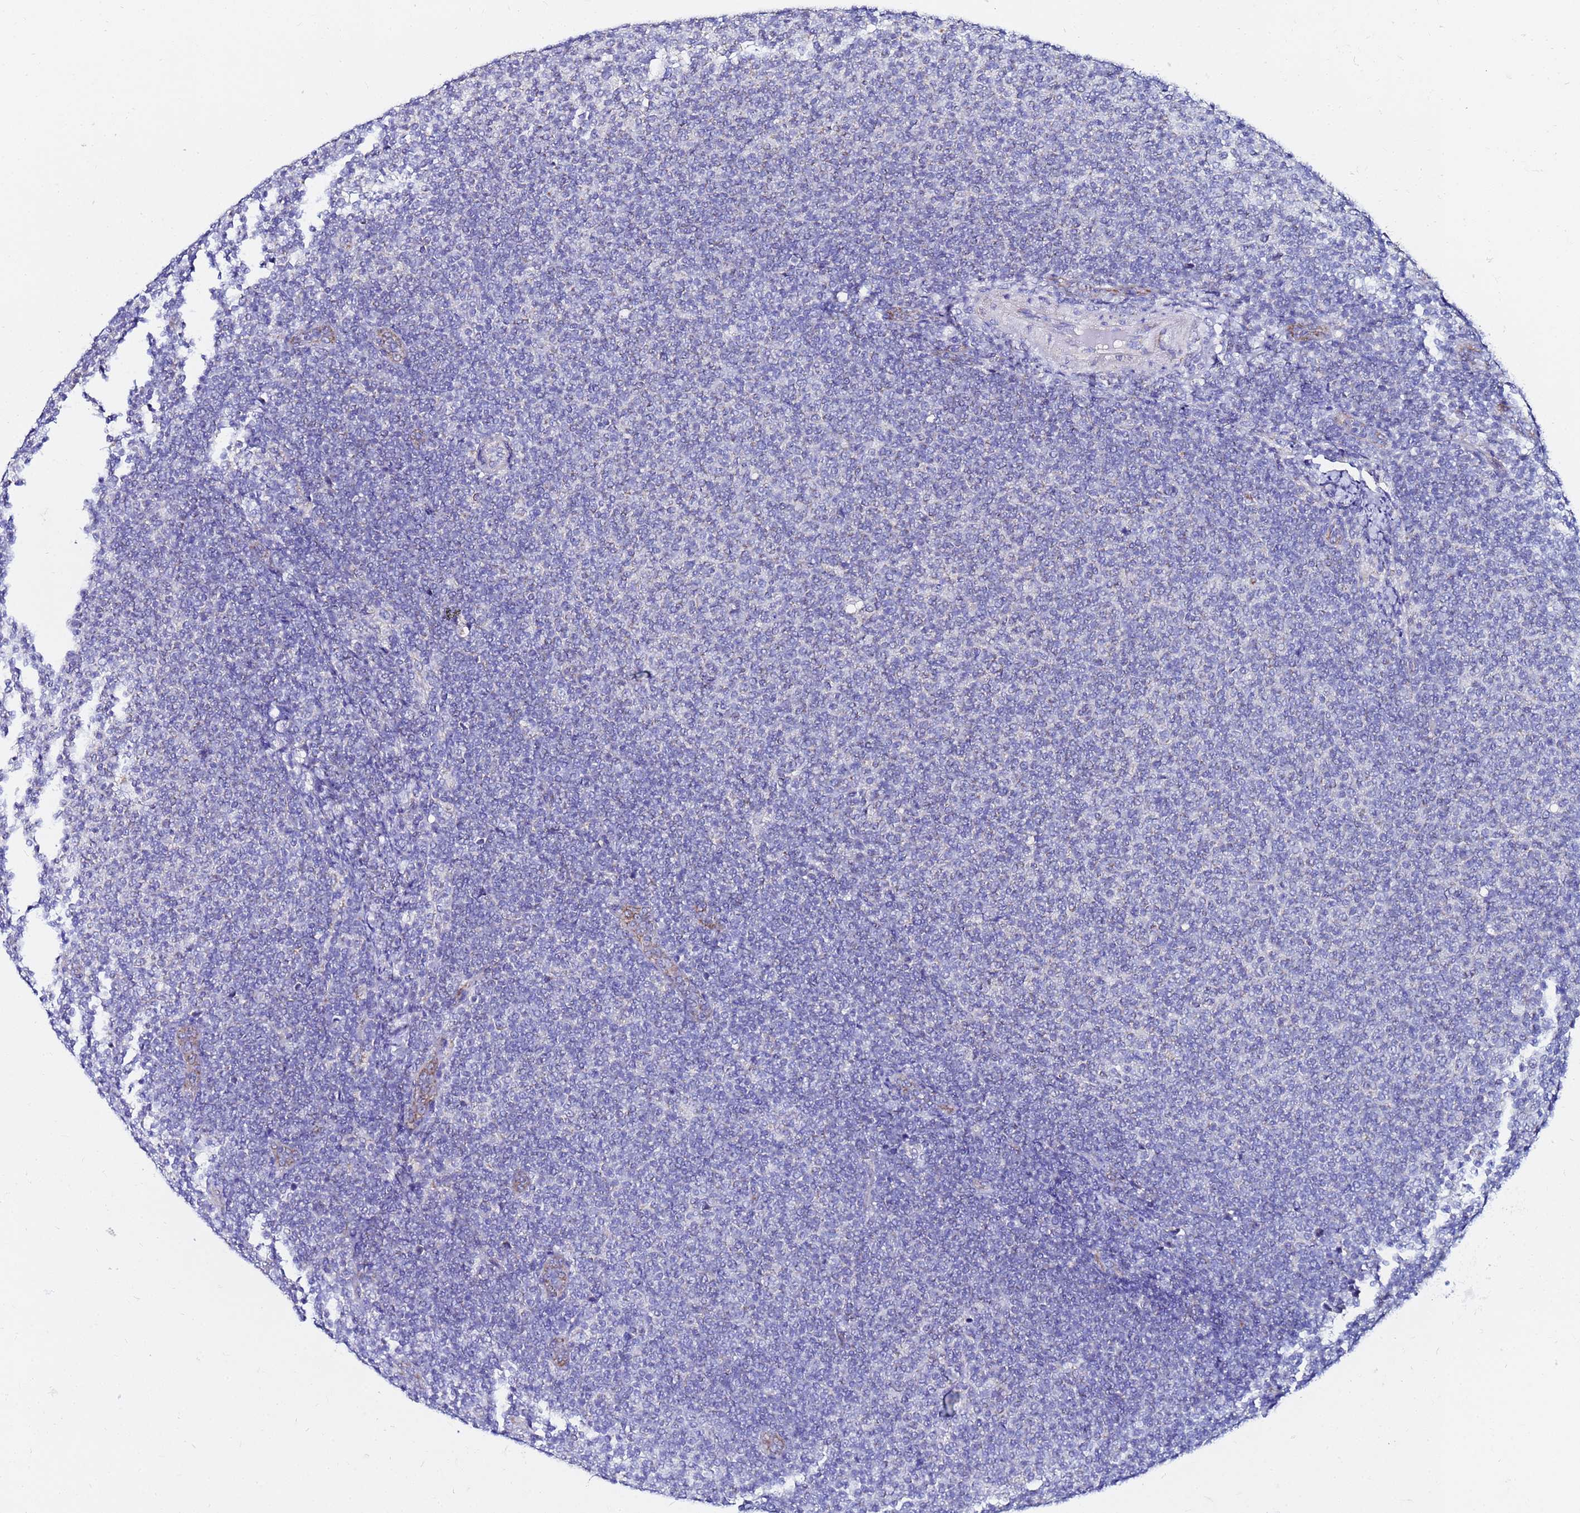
{"staining": {"intensity": "negative", "quantity": "none", "location": "none"}, "tissue": "lymphoma", "cell_type": "Tumor cells", "image_type": "cancer", "snomed": [{"axis": "morphology", "description": "Malignant lymphoma, non-Hodgkin's type, Low grade"}, {"axis": "topography", "description": "Lymph node"}], "caption": "Tumor cells show no significant expression in lymphoma.", "gene": "FAHD2A", "patient": {"sex": "male", "age": 66}}